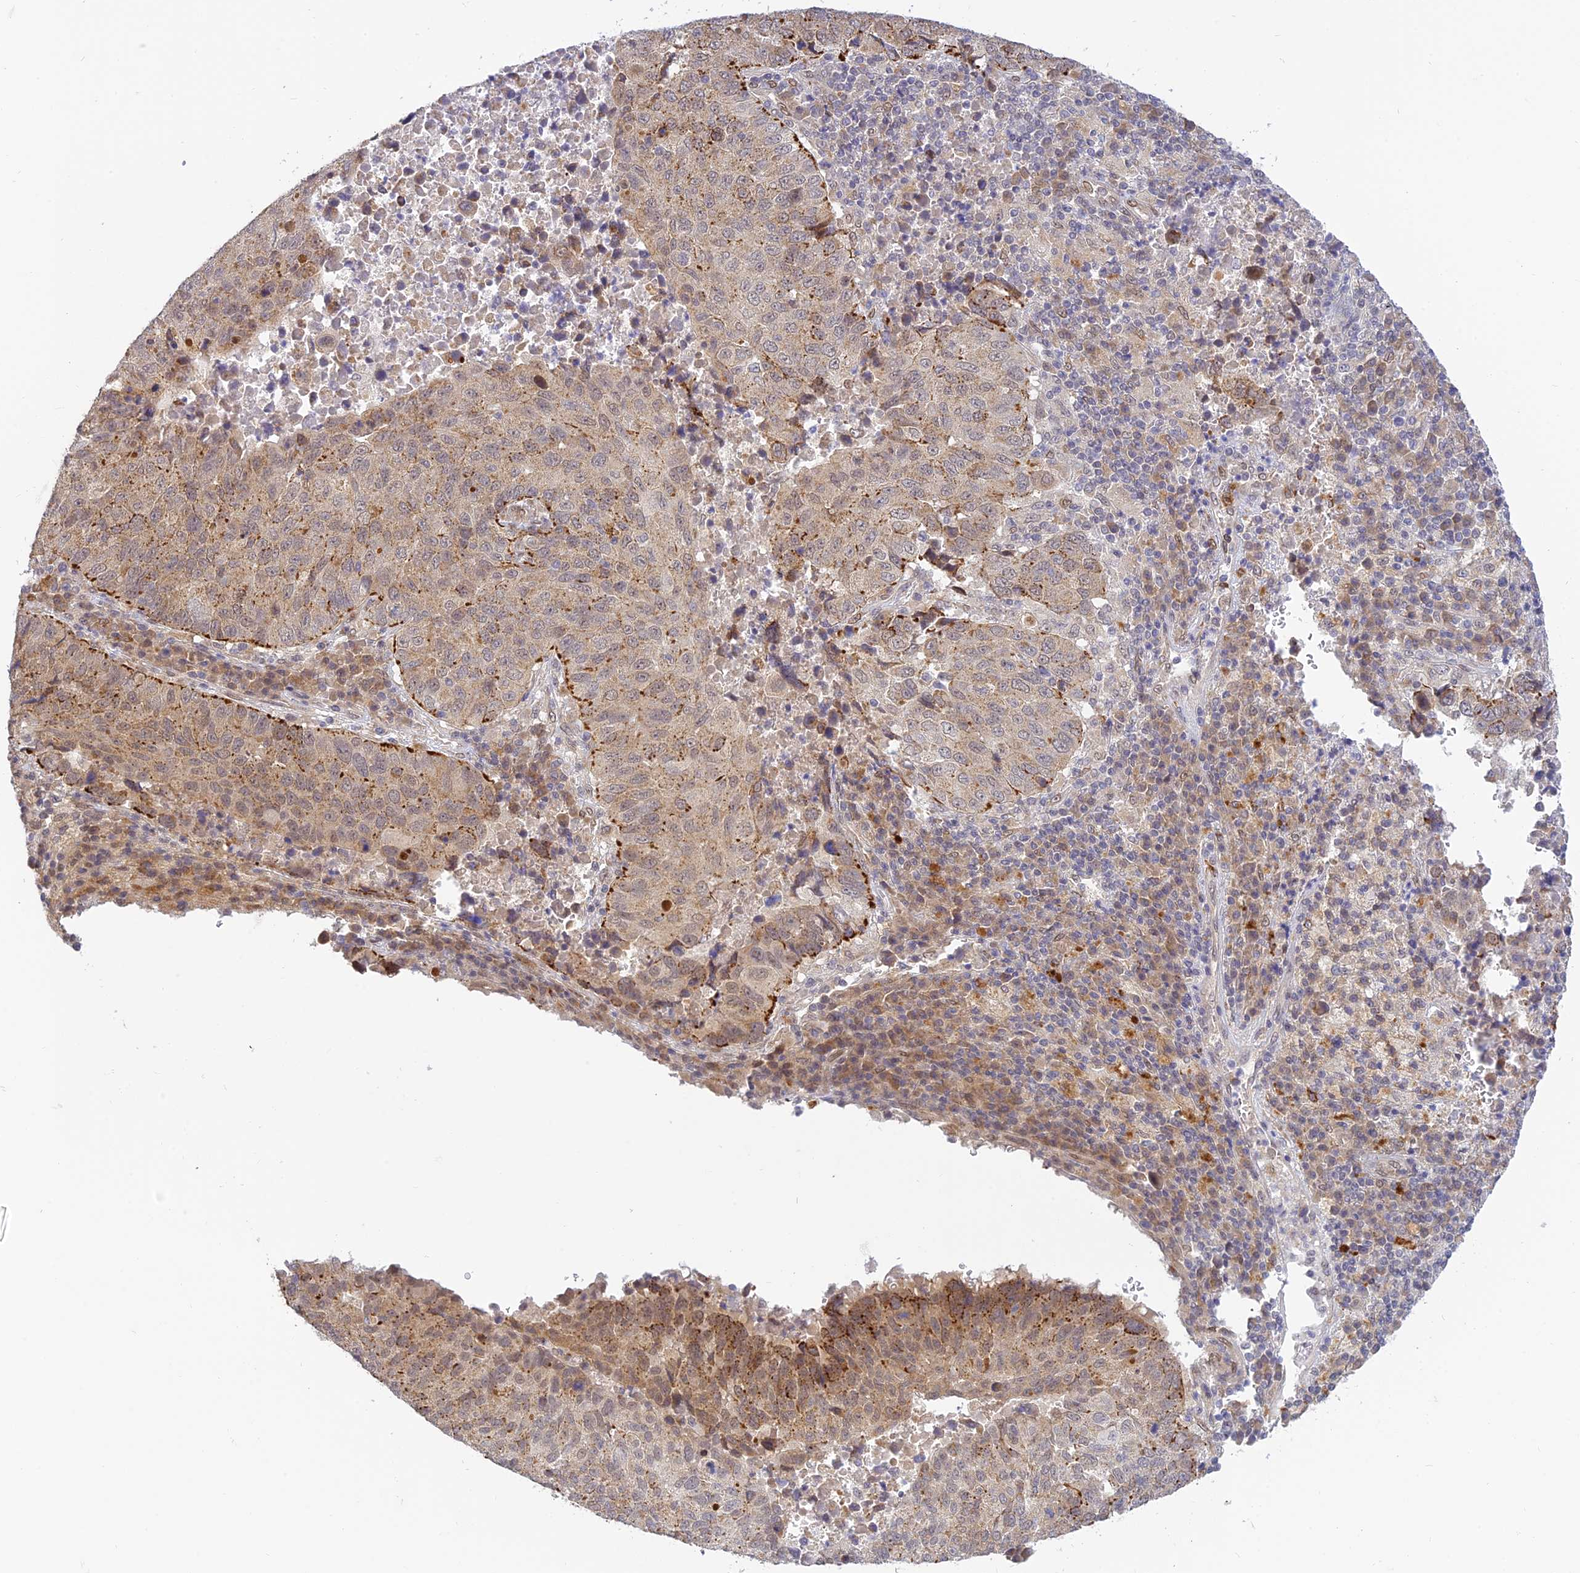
{"staining": {"intensity": "moderate", "quantity": "25%-75%", "location": "cytoplasmic/membranous"}, "tissue": "lung cancer", "cell_type": "Tumor cells", "image_type": "cancer", "snomed": [{"axis": "morphology", "description": "Squamous cell carcinoma, NOS"}, {"axis": "topography", "description": "Lung"}], "caption": "Lung squamous cell carcinoma was stained to show a protein in brown. There is medium levels of moderate cytoplasmic/membranous positivity in approximately 25%-75% of tumor cells. The staining is performed using DAB (3,3'-diaminobenzidine) brown chromogen to label protein expression. The nuclei are counter-stained blue using hematoxylin.", "gene": "SKIC8", "patient": {"sex": "male", "age": 73}}